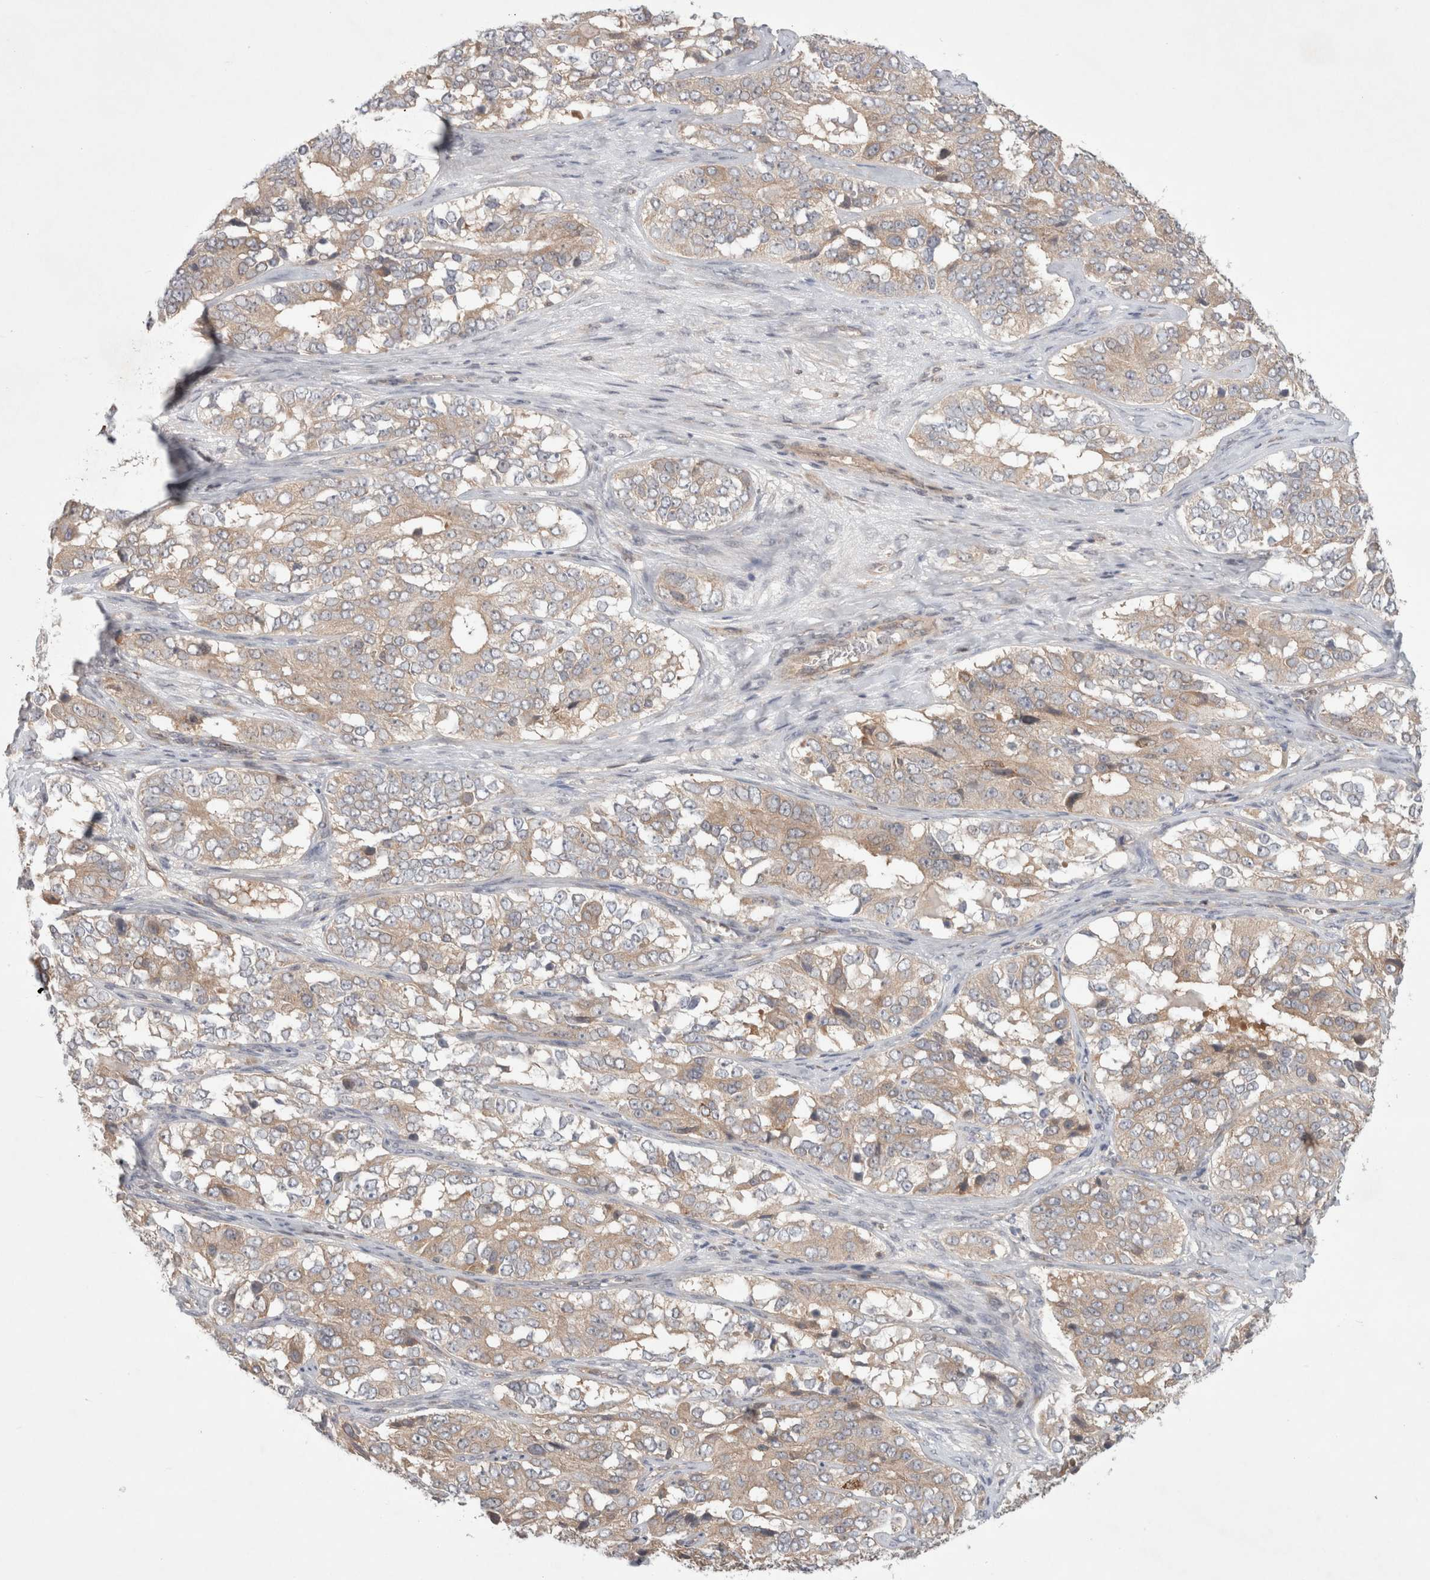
{"staining": {"intensity": "negative", "quantity": "none", "location": "none"}, "tissue": "ovarian cancer", "cell_type": "Tumor cells", "image_type": "cancer", "snomed": [{"axis": "morphology", "description": "Carcinoma, endometroid"}, {"axis": "topography", "description": "Ovary"}], "caption": "Tumor cells show no significant expression in ovarian endometroid carcinoma.", "gene": "HROB", "patient": {"sex": "female", "age": 51}}